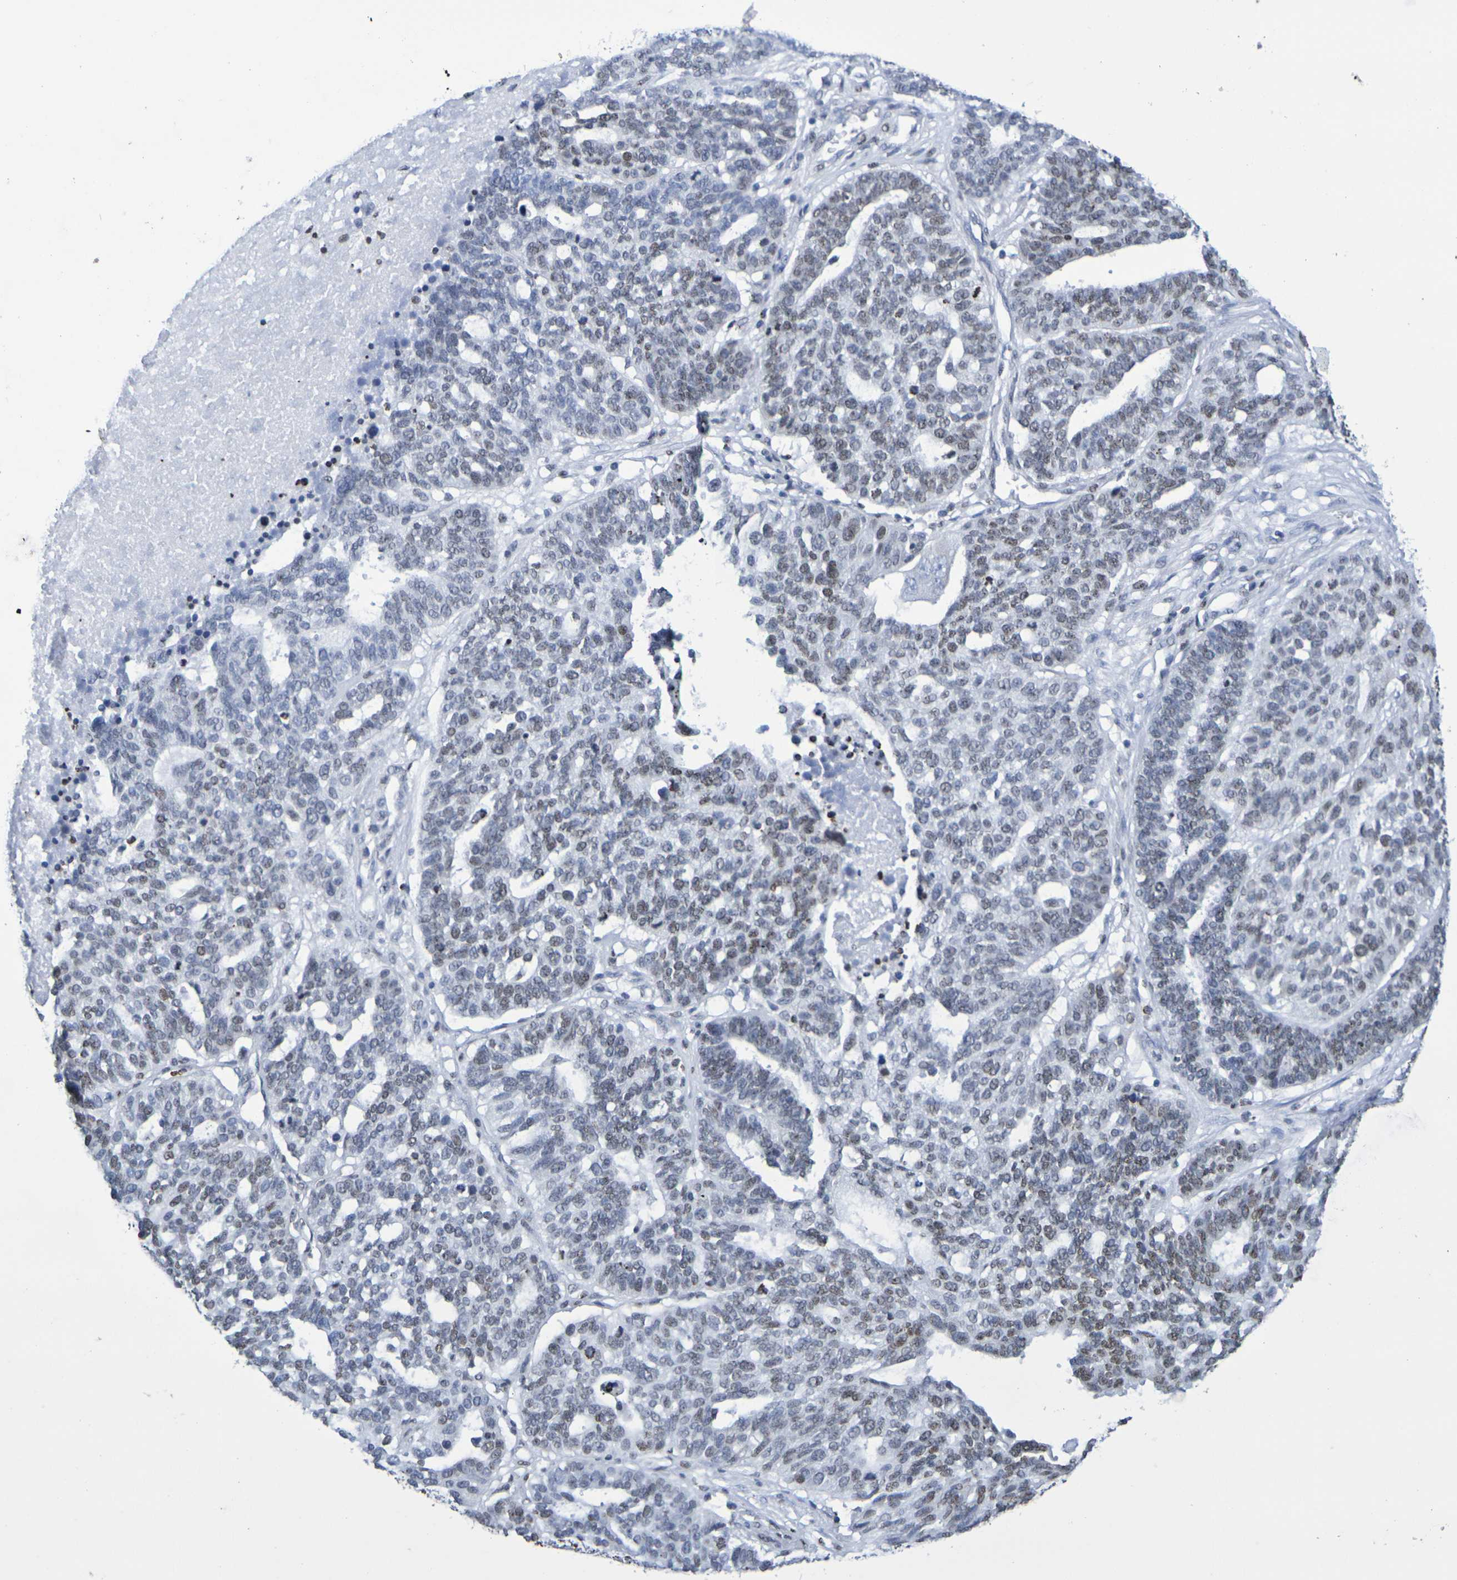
{"staining": {"intensity": "weak", "quantity": "25%-75%", "location": "nuclear"}, "tissue": "ovarian cancer", "cell_type": "Tumor cells", "image_type": "cancer", "snomed": [{"axis": "morphology", "description": "Cystadenocarcinoma, serous, NOS"}, {"axis": "topography", "description": "Ovary"}], "caption": "IHC histopathology image of human ovarian cancer (serous cystadenocarcinoma) stained for a protein (brown), which demonstrates low levels of weak nuclear staining in about 25%-75% of tumor cells.", "gene": "H1-5", "patient": {"sex": "female", "age": 59}}